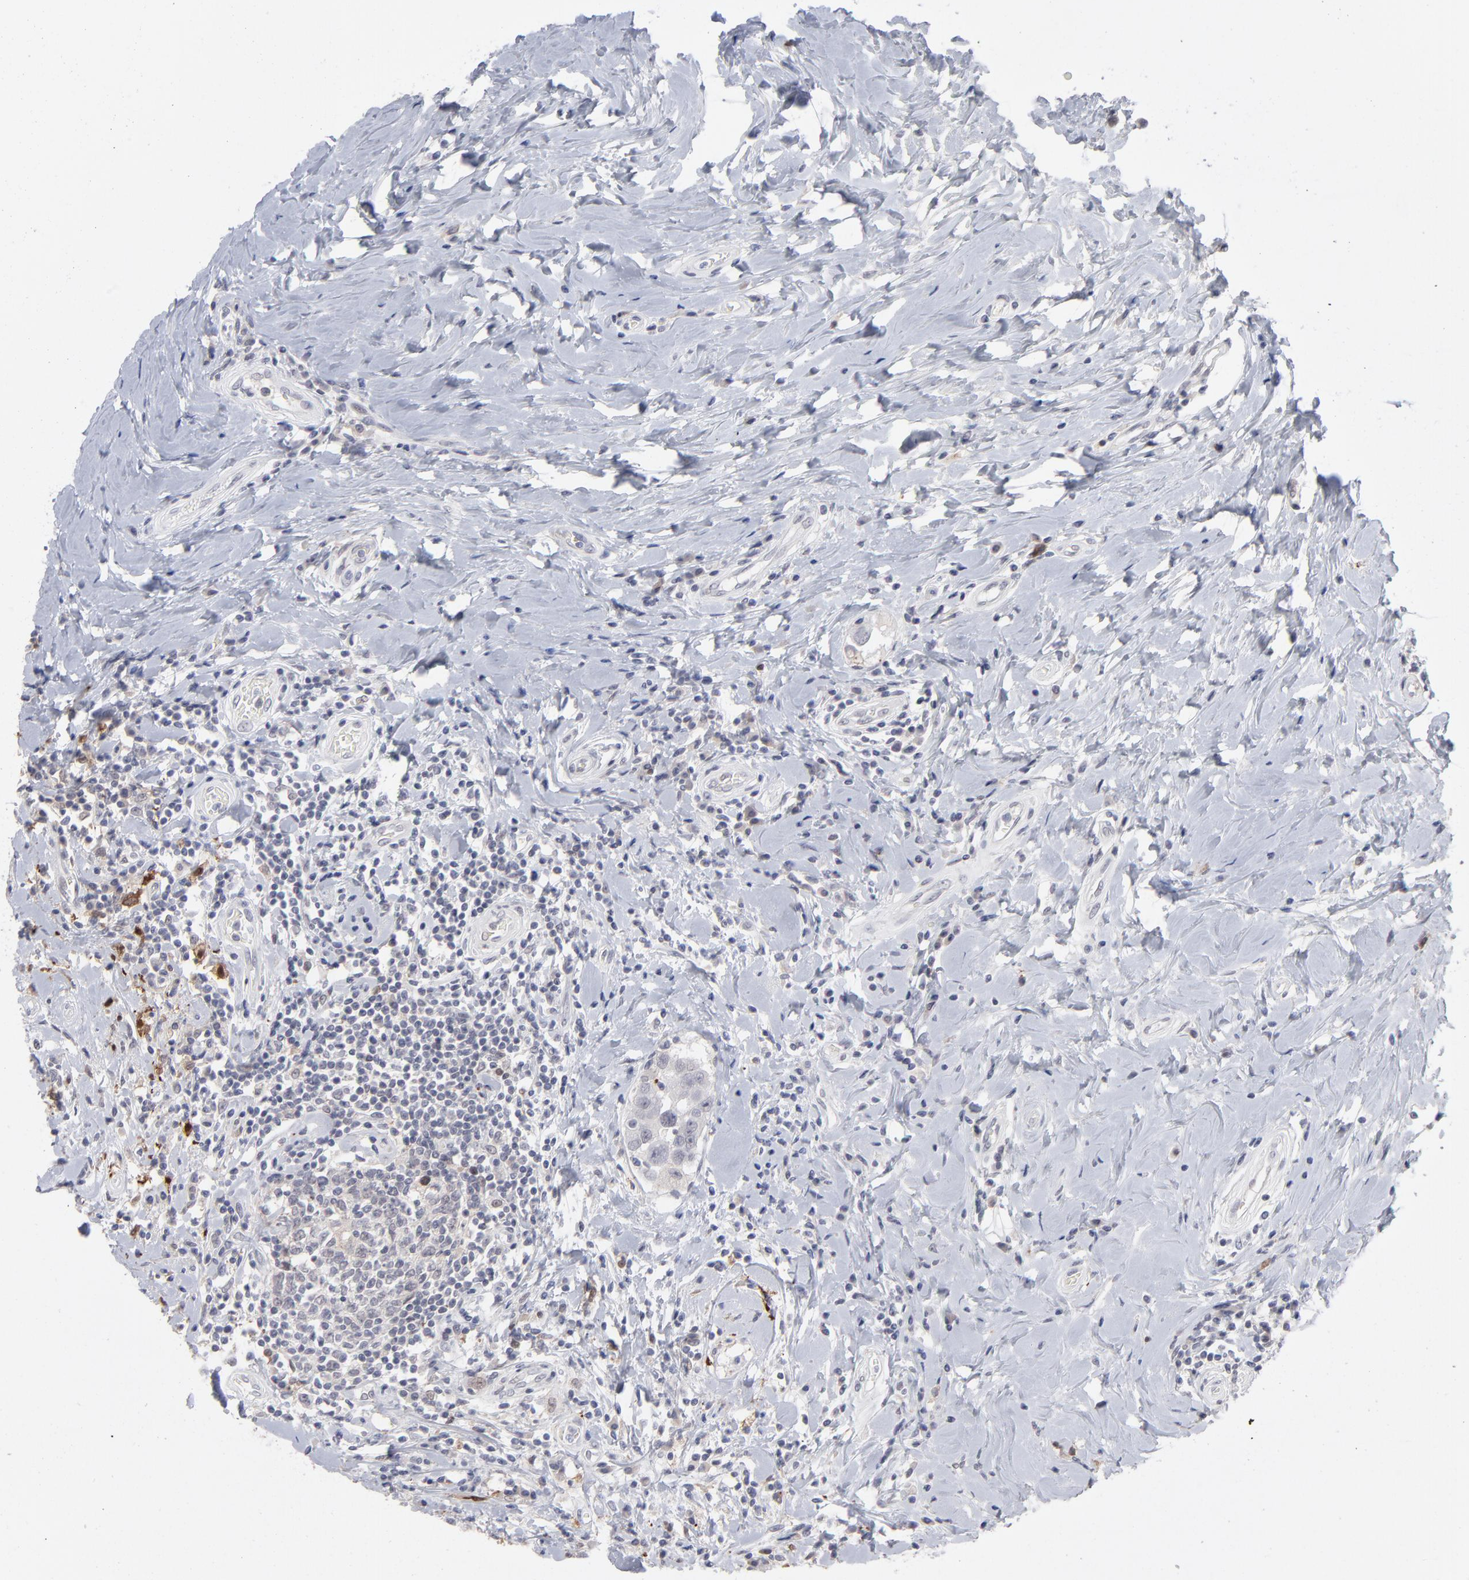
{"staining": {"intensity": "negative", "quantity": "none", "location": "none"}, "tissue": "breast cancer", "cell_type": "Tumor cells", "image_type": "cancer", "snomed": [{"axis": "morphology", "description": "Duct carcinoma"}, {"axis": "topography", "description": "Breast"}], "caption": "The photomicrograph shows no significant staining in tumor cells of breast cancer. (Brightfield microscopy of DAB immunohistochemistry (IHC) at high magnification).", "gene": "CCR2", "patient": {"sex": "female", "age": 27}}